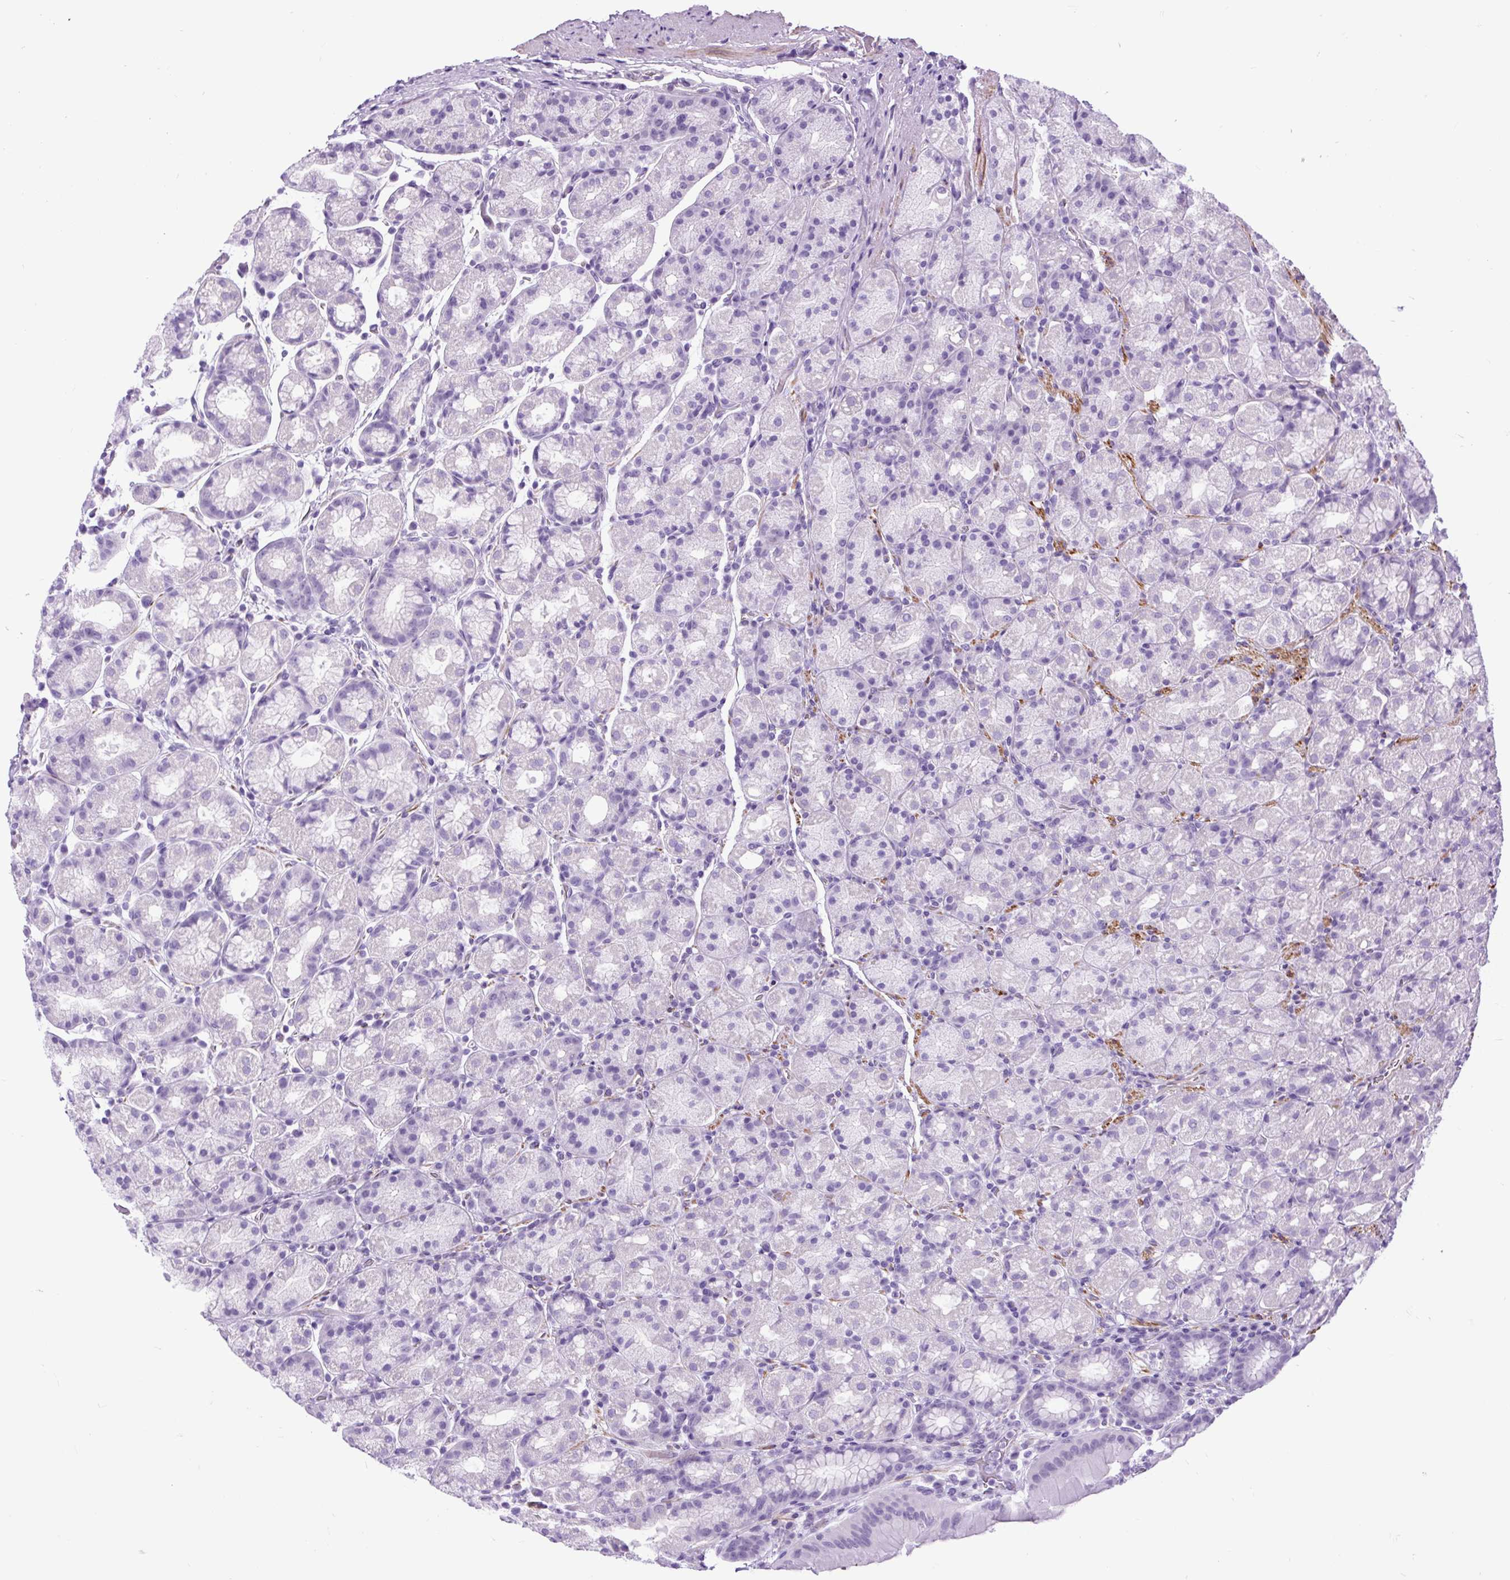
{"staining": {"intensity": "negative", "quantity": "none", "location": "none"}, "tissue": "stomach", "cell_type": "Glandular cells", "image_type": "normal", "snomed": [{"axis": "morphology", "description": "Normal tissue, NOS"}, {"axis": "topography", "description": "Stomach, upper"}, {"axis": "topography", "description": "Stomach"}], "caption": "The image displays no staining of glandular cells in unremarkable stomach.", "gene": "DPP6", "patient": {"sex": "male", "age": 68}}